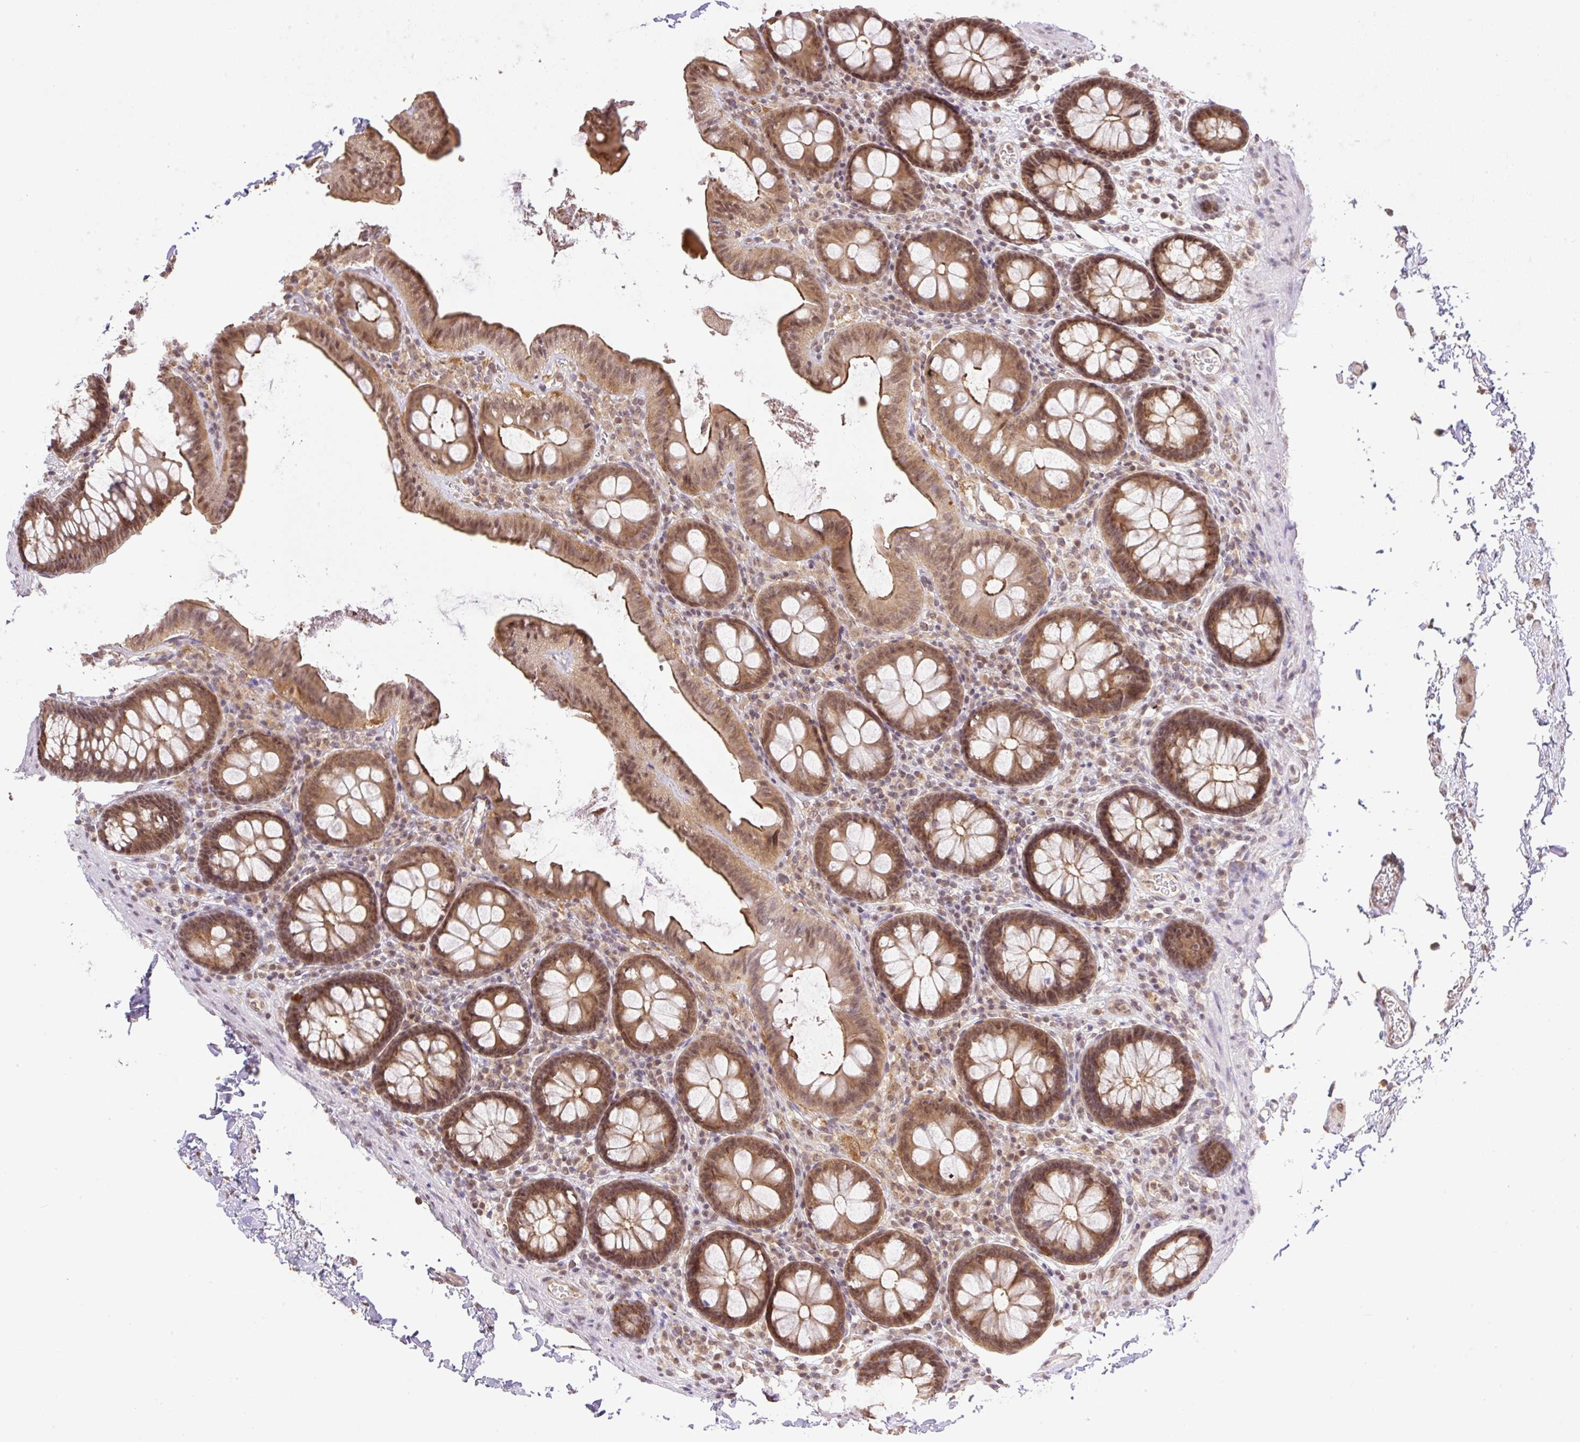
{"staining": {"intensity": "weak", "quantity": ">75%", "location": "cytoplasmic/membranous"}, "tissue": "colon", "cell_type": "Endothelial cells", "image_type": "normal", "snomed": [{"axis": "morphology", "description": "Normal tissue, NOS"}, {"axis": "topography", "description": "Colon"}, {"axis": "topography", "description": "Peripheral nerve tissue"}], "caption": "IHC of normal human colon displays low levels of weak cytoplasmic/membranous expression in approximately >75% of endothelial cells.", "gene": "VPS25", "patient": {"sex": "male", "age": 84}}